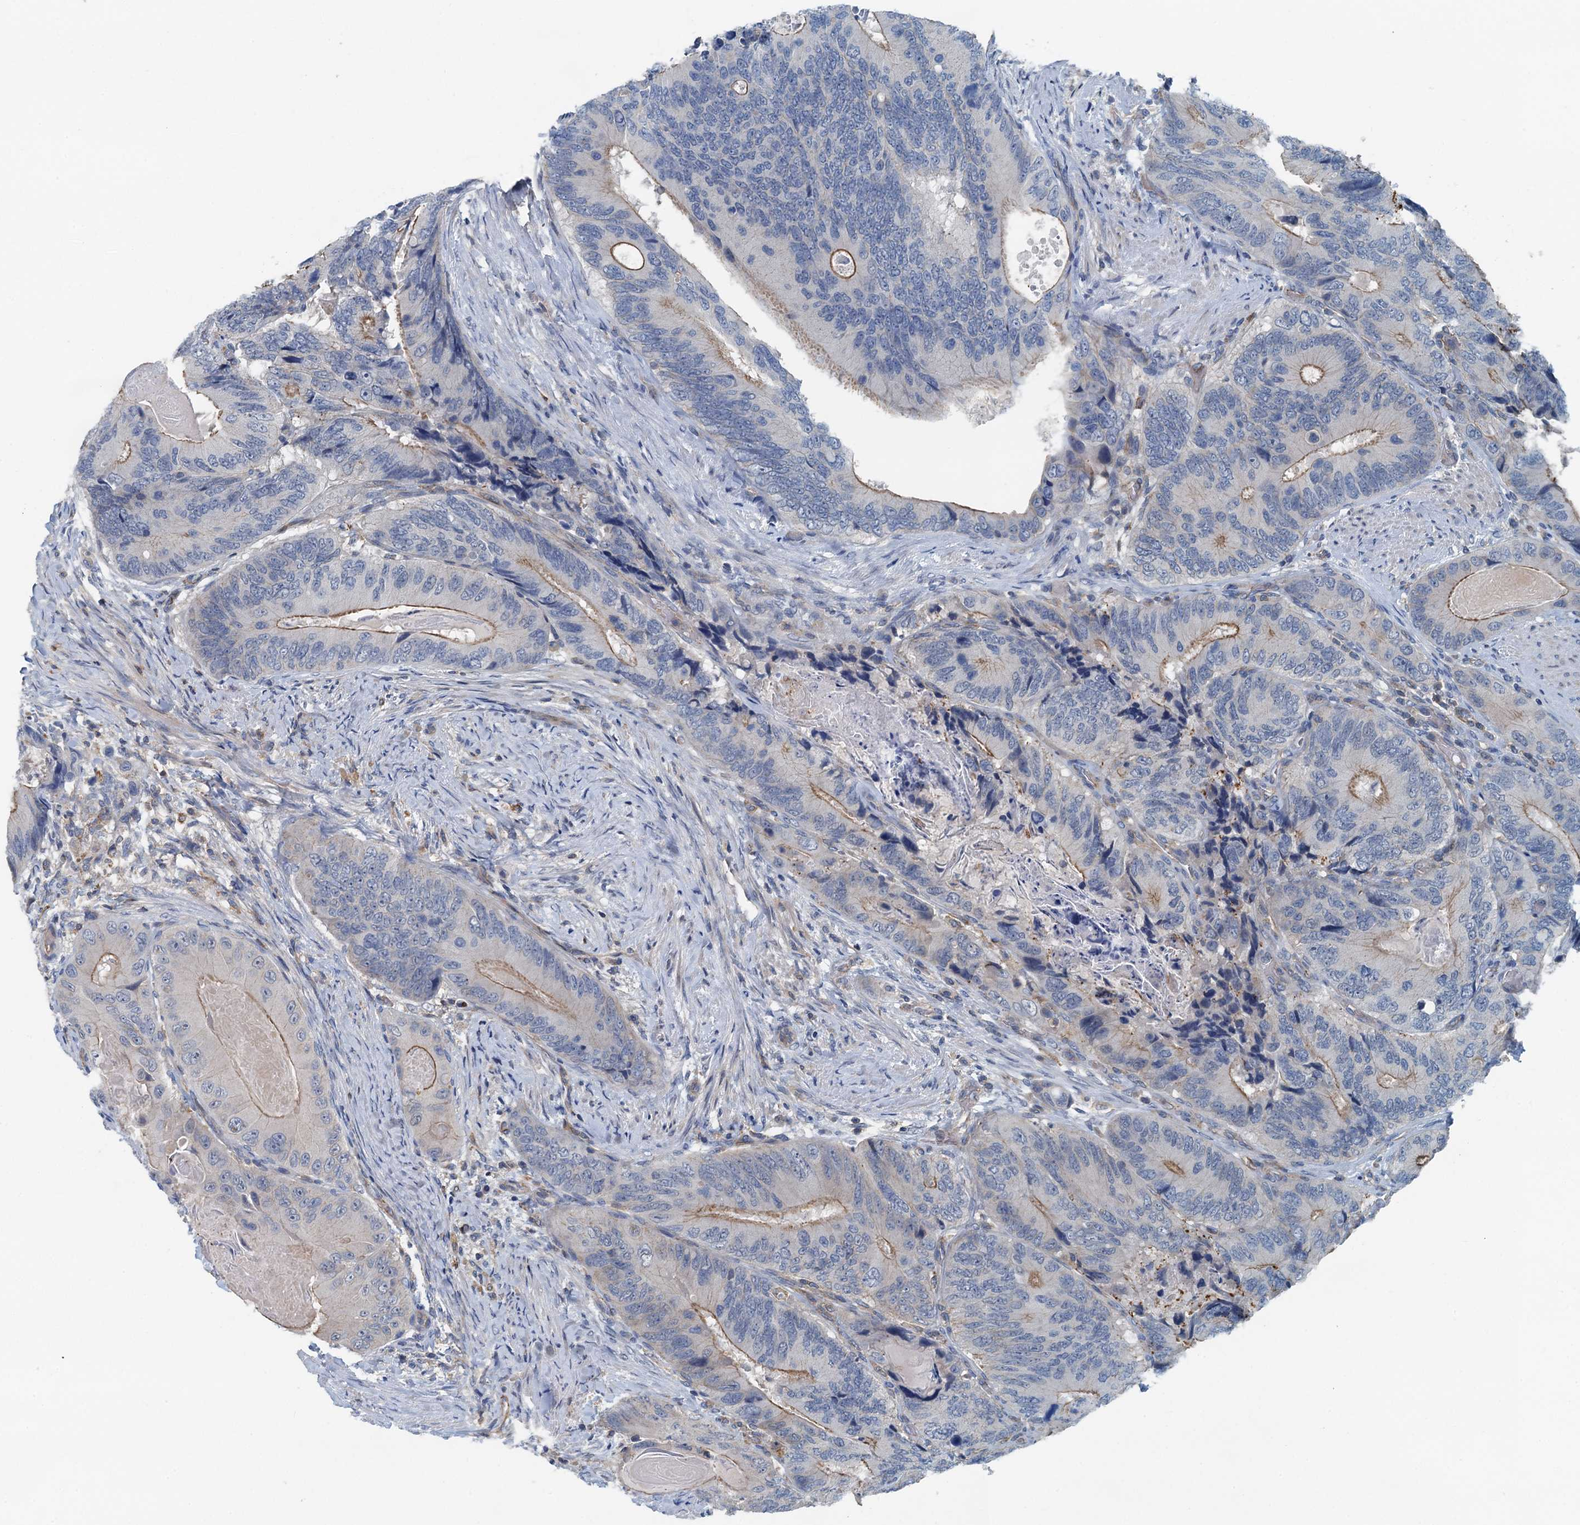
{"staining": {"intensity": "moderate", "quantity": "25%-75%", "location": "cytoplasmic/membranous"}, "tissue": "colorectal cancer", "cell_type": "Tumor cells", "image_type": "cancer", "snomed": [{"axis": "morphology", "description": "Adenocarcinoma, NOS"}, {"axis": "topography", "description": "Colon"}], "caption": "Tumor cells reveal medium levels of moderate cytoplasmic/membranous positivity in about 25%-75% of cells in adenocarcinoma (colorectal).", "gene": "THAP10", "patient": {"sex": "male", "age": 84}}